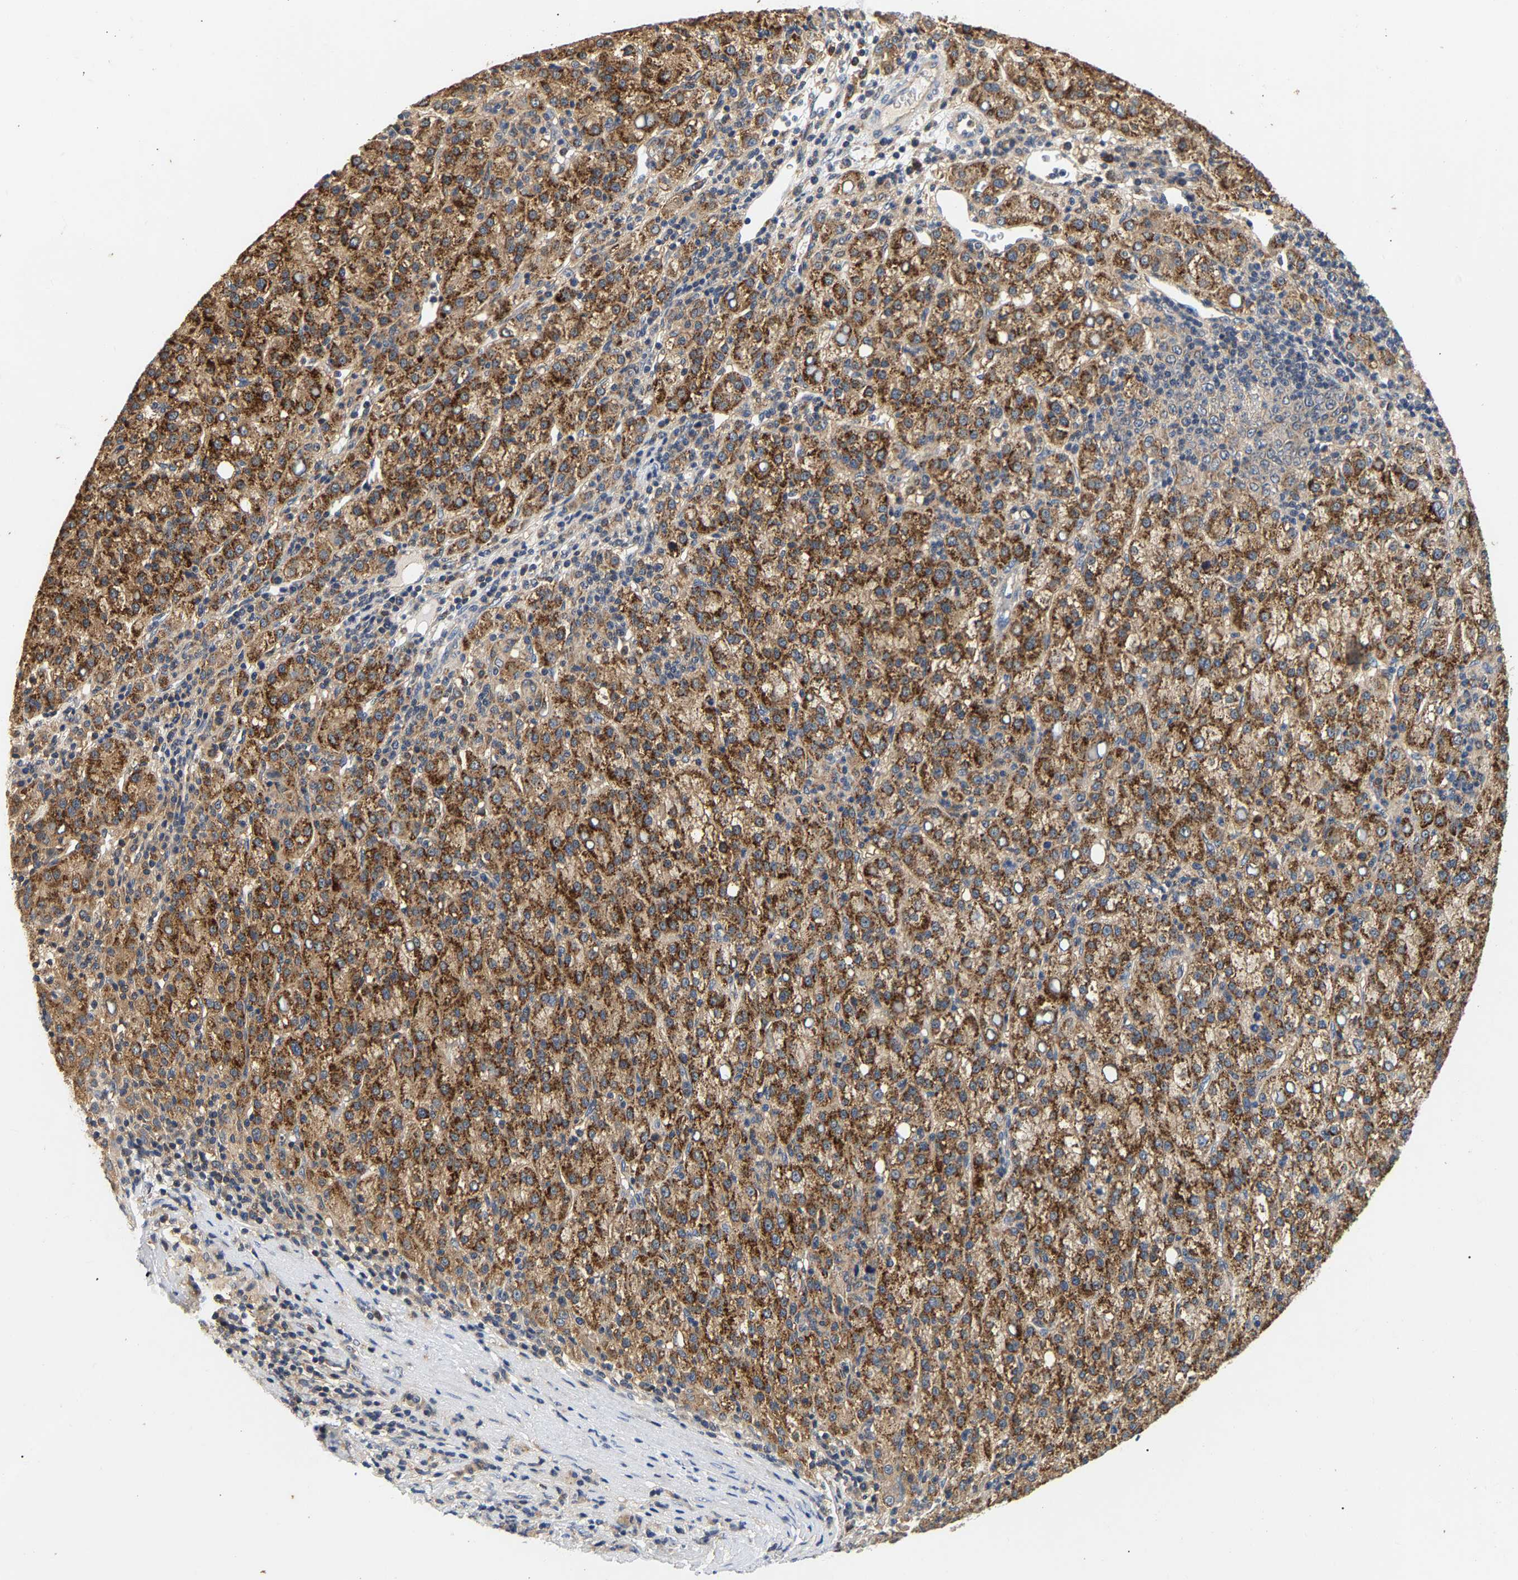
{"staining": {"intensity": "strong", "quantity": ">75%", "location": "cytoplasmic/membranous"}, "tissue": "liver cancer", "cell_type": "Tumor cells", "image_type": "cancer", "snomed": [{"axis": "morphology", "description": "Carcinoma, Hepatocellular, NOS"}, {"axis": "topography", "description": "Liver"}], "caption": "Tumor cells display strong cytoplasmic/membranous staining in about >75% of cells in liver cancer (hepatocellular carcinoma).", "gene": "PPID", "patient": {"sex": "female", "age": 58}}